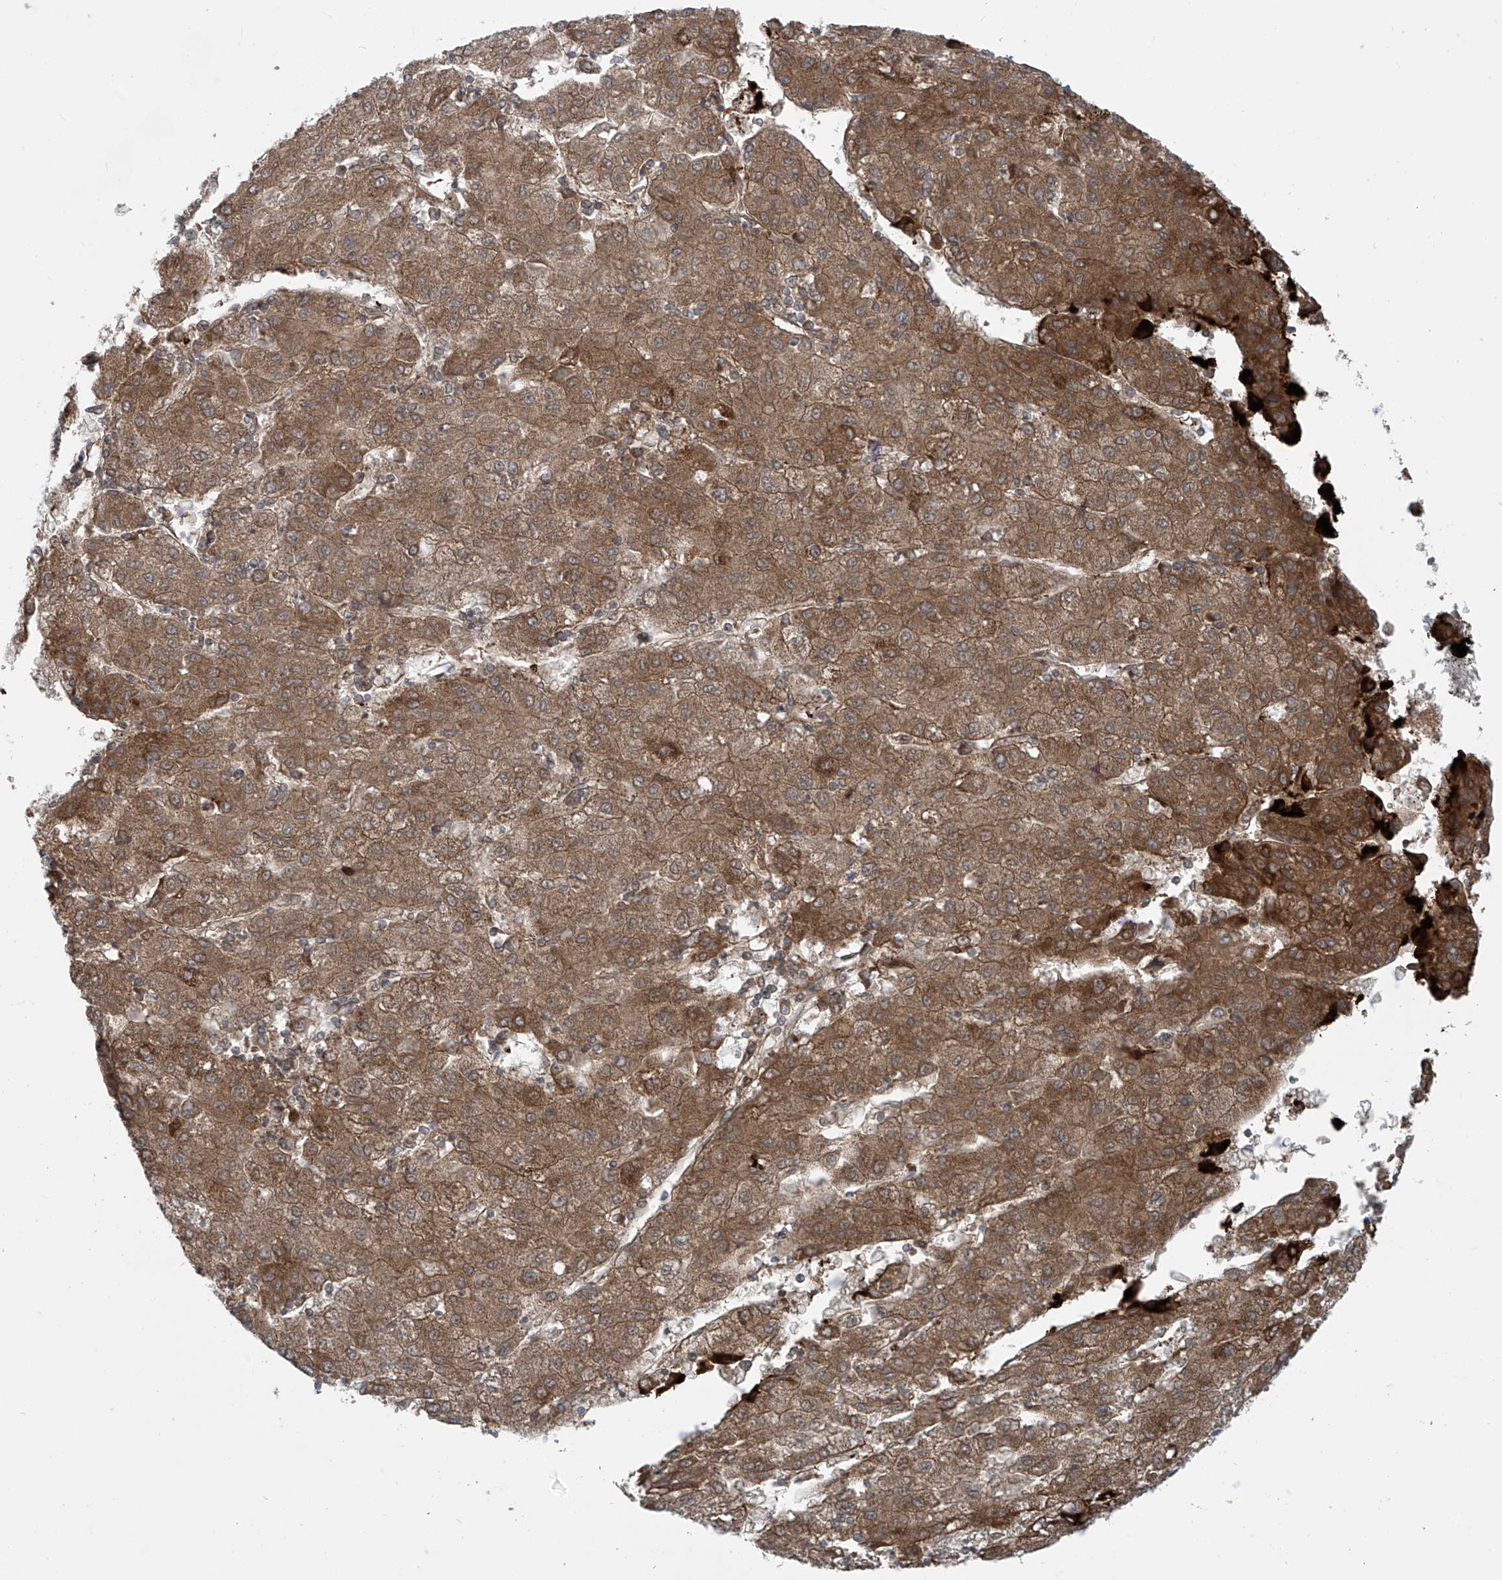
{"staining": {"intensity": "moderate", "quantity": ">75%", "location": "cytoplasmic/membranous"}, "tissue": "liver cancer", "cell_type": "Tumor cells", "image_type": "cancer", "snomed": [{"axis": "morphology", "description": "Carcinoma, Hepatocellular, NOS"}, {"axis": "topography", "description": "Liver"}], "caption": "Immunohistochemistry (IHC) (DAB (3,3'-diaminobenzidine)) staining of human liver cancer (hepatocellular carcinoma) exhibits moderate cytoplasmic/membranous protein staining in about >75% of tumor cells. (DAB IHC, brown staining for protein, blue staining for nuclei).", "gene": "LZTS3", "patient": {"sex": "male", "age": 72}}